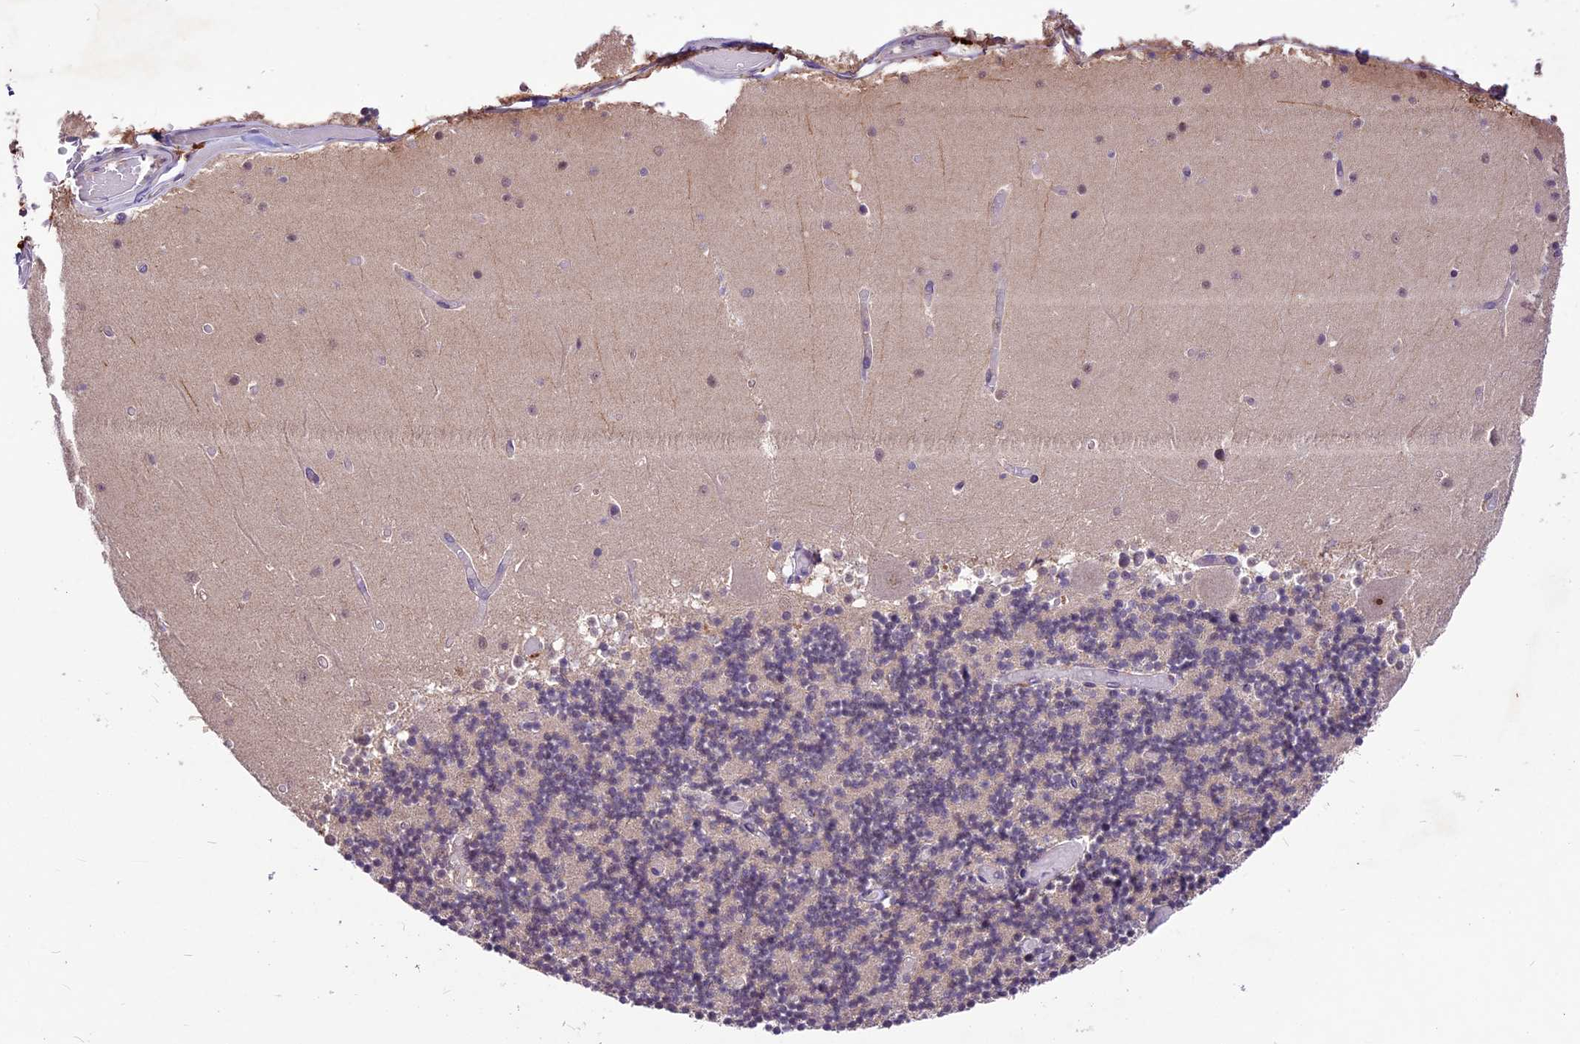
{"staining": {"intensity": "weak", "quantity": "<25%", "location": "nuclear"}, "tissue": "cerebellum", "cell_type": "Cells in granular layer", "image_type": "normal", "snomed": [{"axis": "morphology", "description": "Normal tissue, NOS"}, {"axis": "topography", "description": "Cerebellum"}], "caption": "This is a histopathology image of immunohistochemistry (IHC) staining of normal cerebellum, which shows no expression in cells in granular layer.", "gene": "ATP10A", "patient": {"sex": "female", "age": 28}}